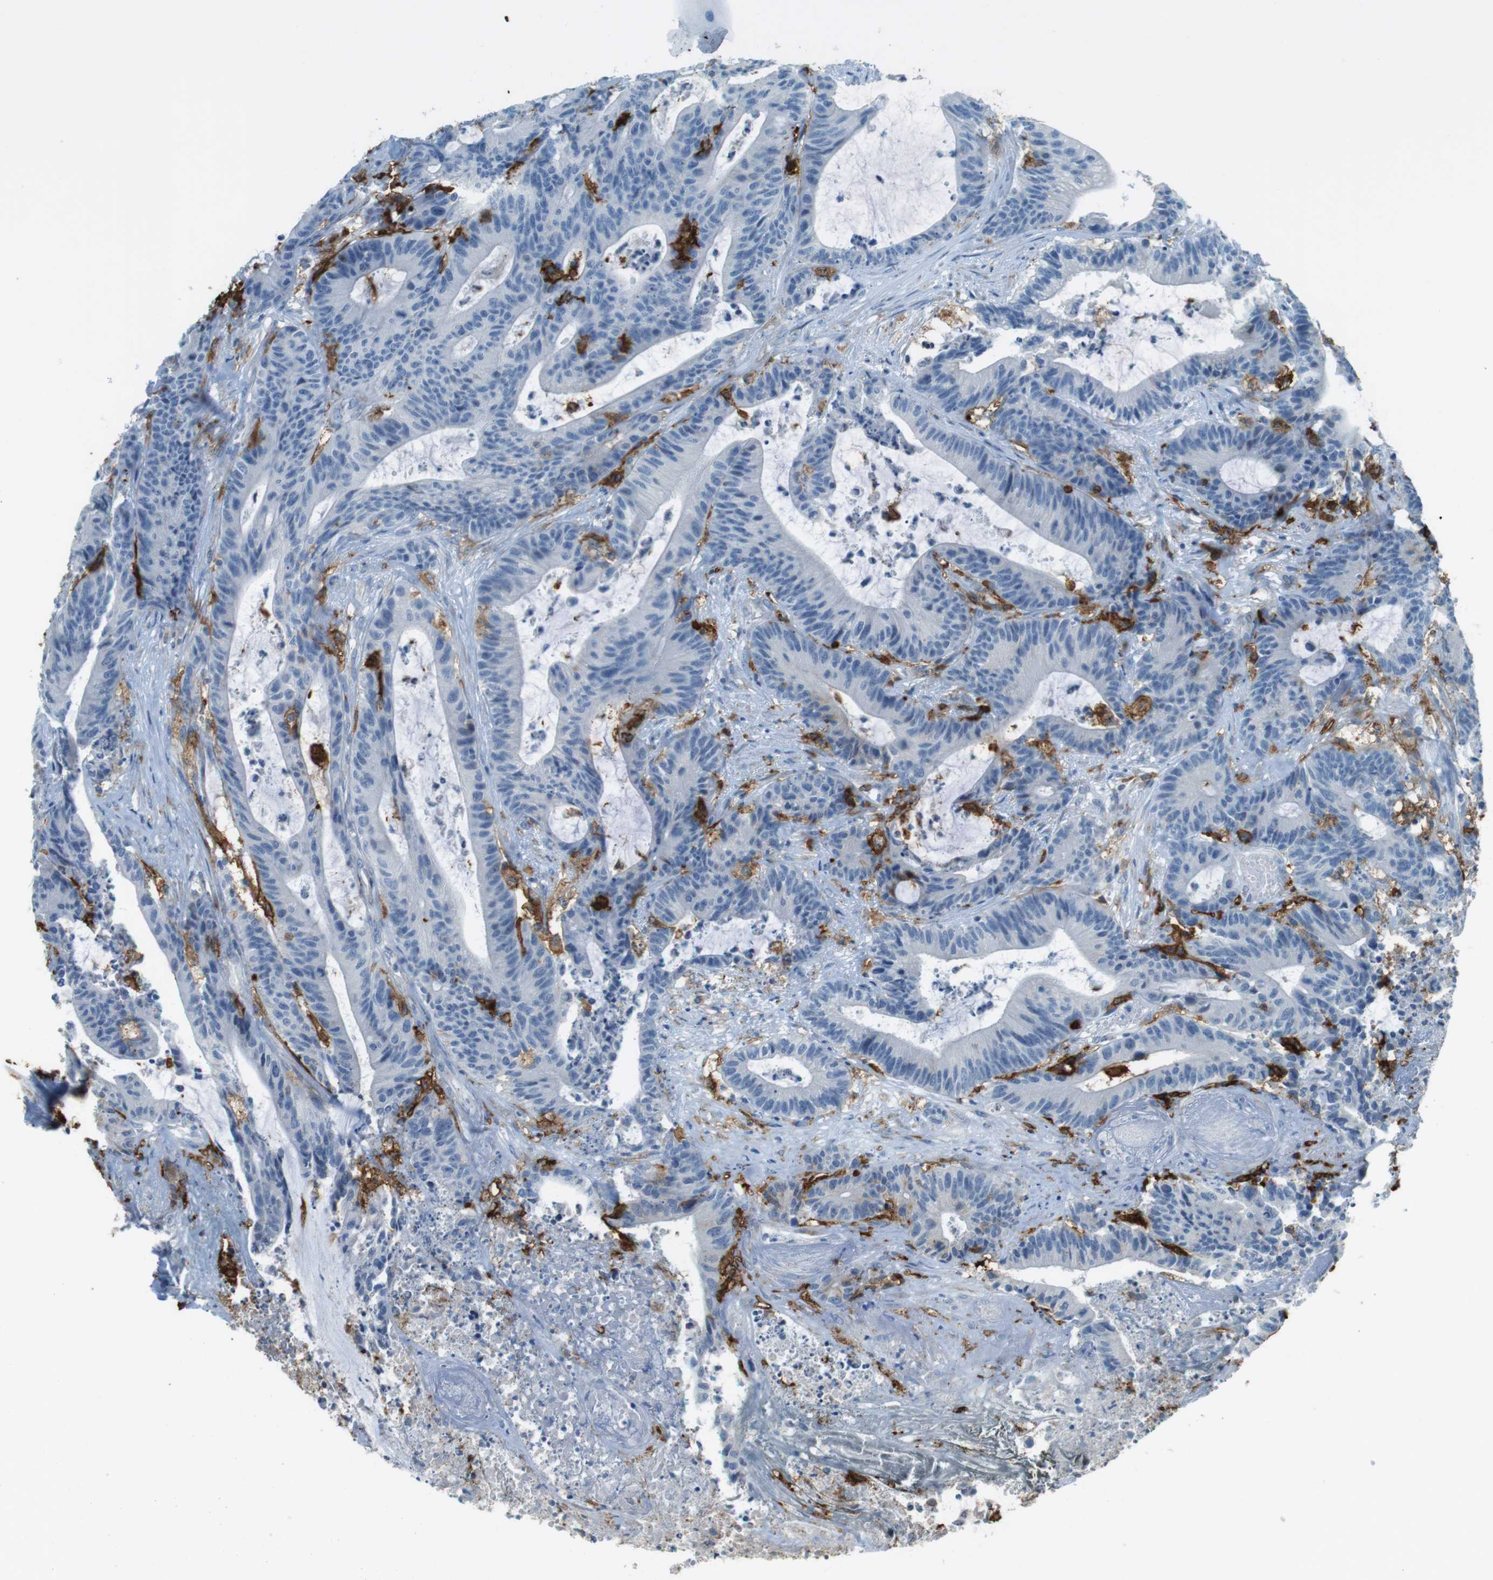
{"staining": {"intensity": "negative", "quantity": "none", "location": "none"}, "tissue": "colorectal cancer", "cell_type": "Tumor cells", "image_type": "cancer", "snomed": [{"axis": "morphology", "description": "Adenocarcinoma, NOS"}, {"axis": "topography", "description": "Colon"}], "caption": "The image reveals no significant positivity in tumor cells of colorectal adenocarcinoma.", "gene": "HLA-DRA", "patient": {"sex": "female", "age": 84}}